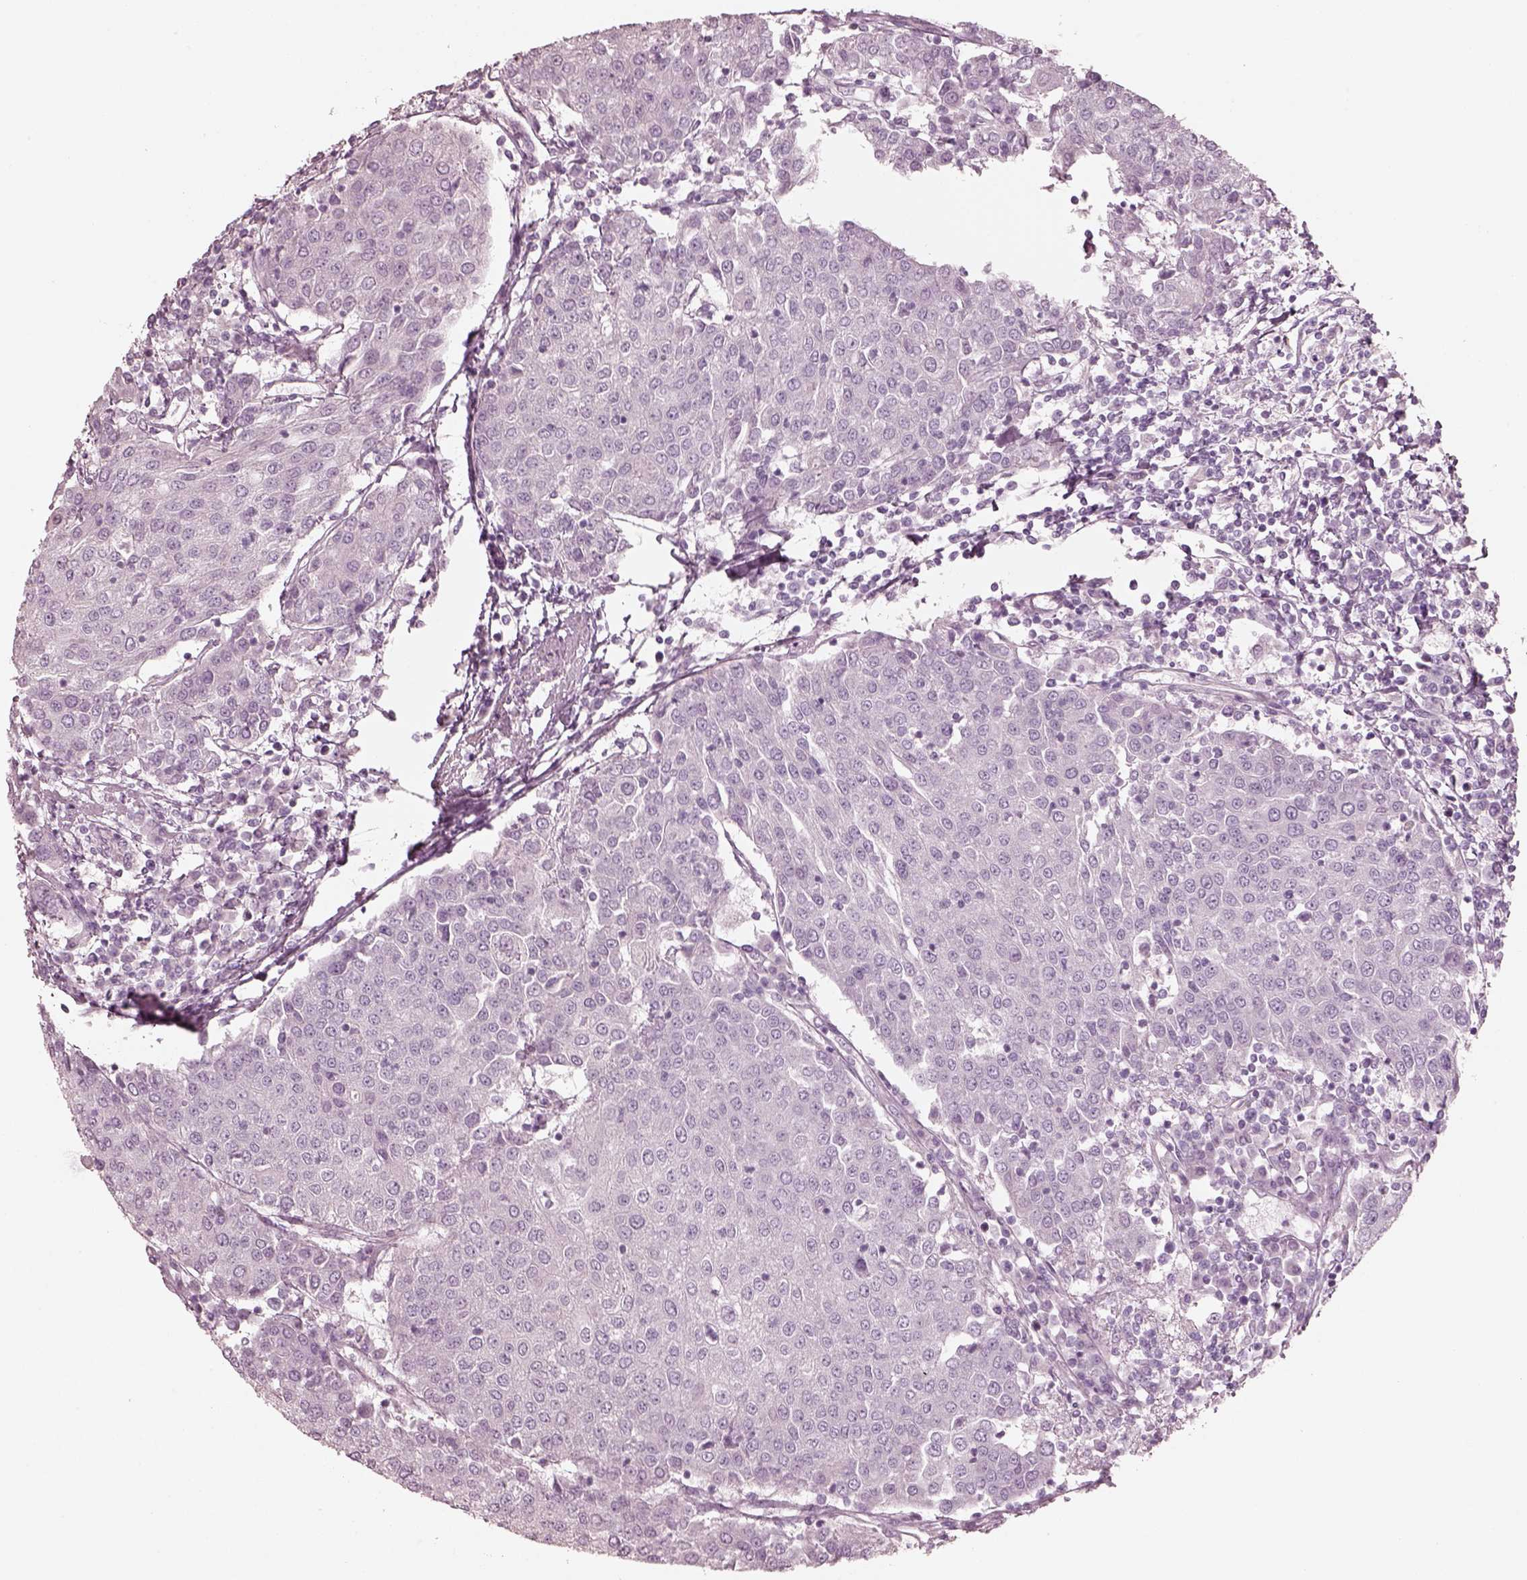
{"staining": {"intensity": "negative", "quantity": "none", "location": "none"}, "tissue": "urothelial cancer", "cell_type": "Tumor cells", "image_type": "cancer", "snomed": [{"axis": "morphology", "description": "Urothelial carcinoma, High grade"}, {"axis": "topography", "description": "Urinary bladder"}], "caption": "An immunohistochemistry histopathology image of urothelial cancer is shown. There is no staining in tumor cells of urothelial cancer. (DAB (3,3'-diaminobenzidine) immunohistochemistry with hematoxylin counter stain).", "gene": "ZP4", "patient": {"sex": "female", "age": 85}}